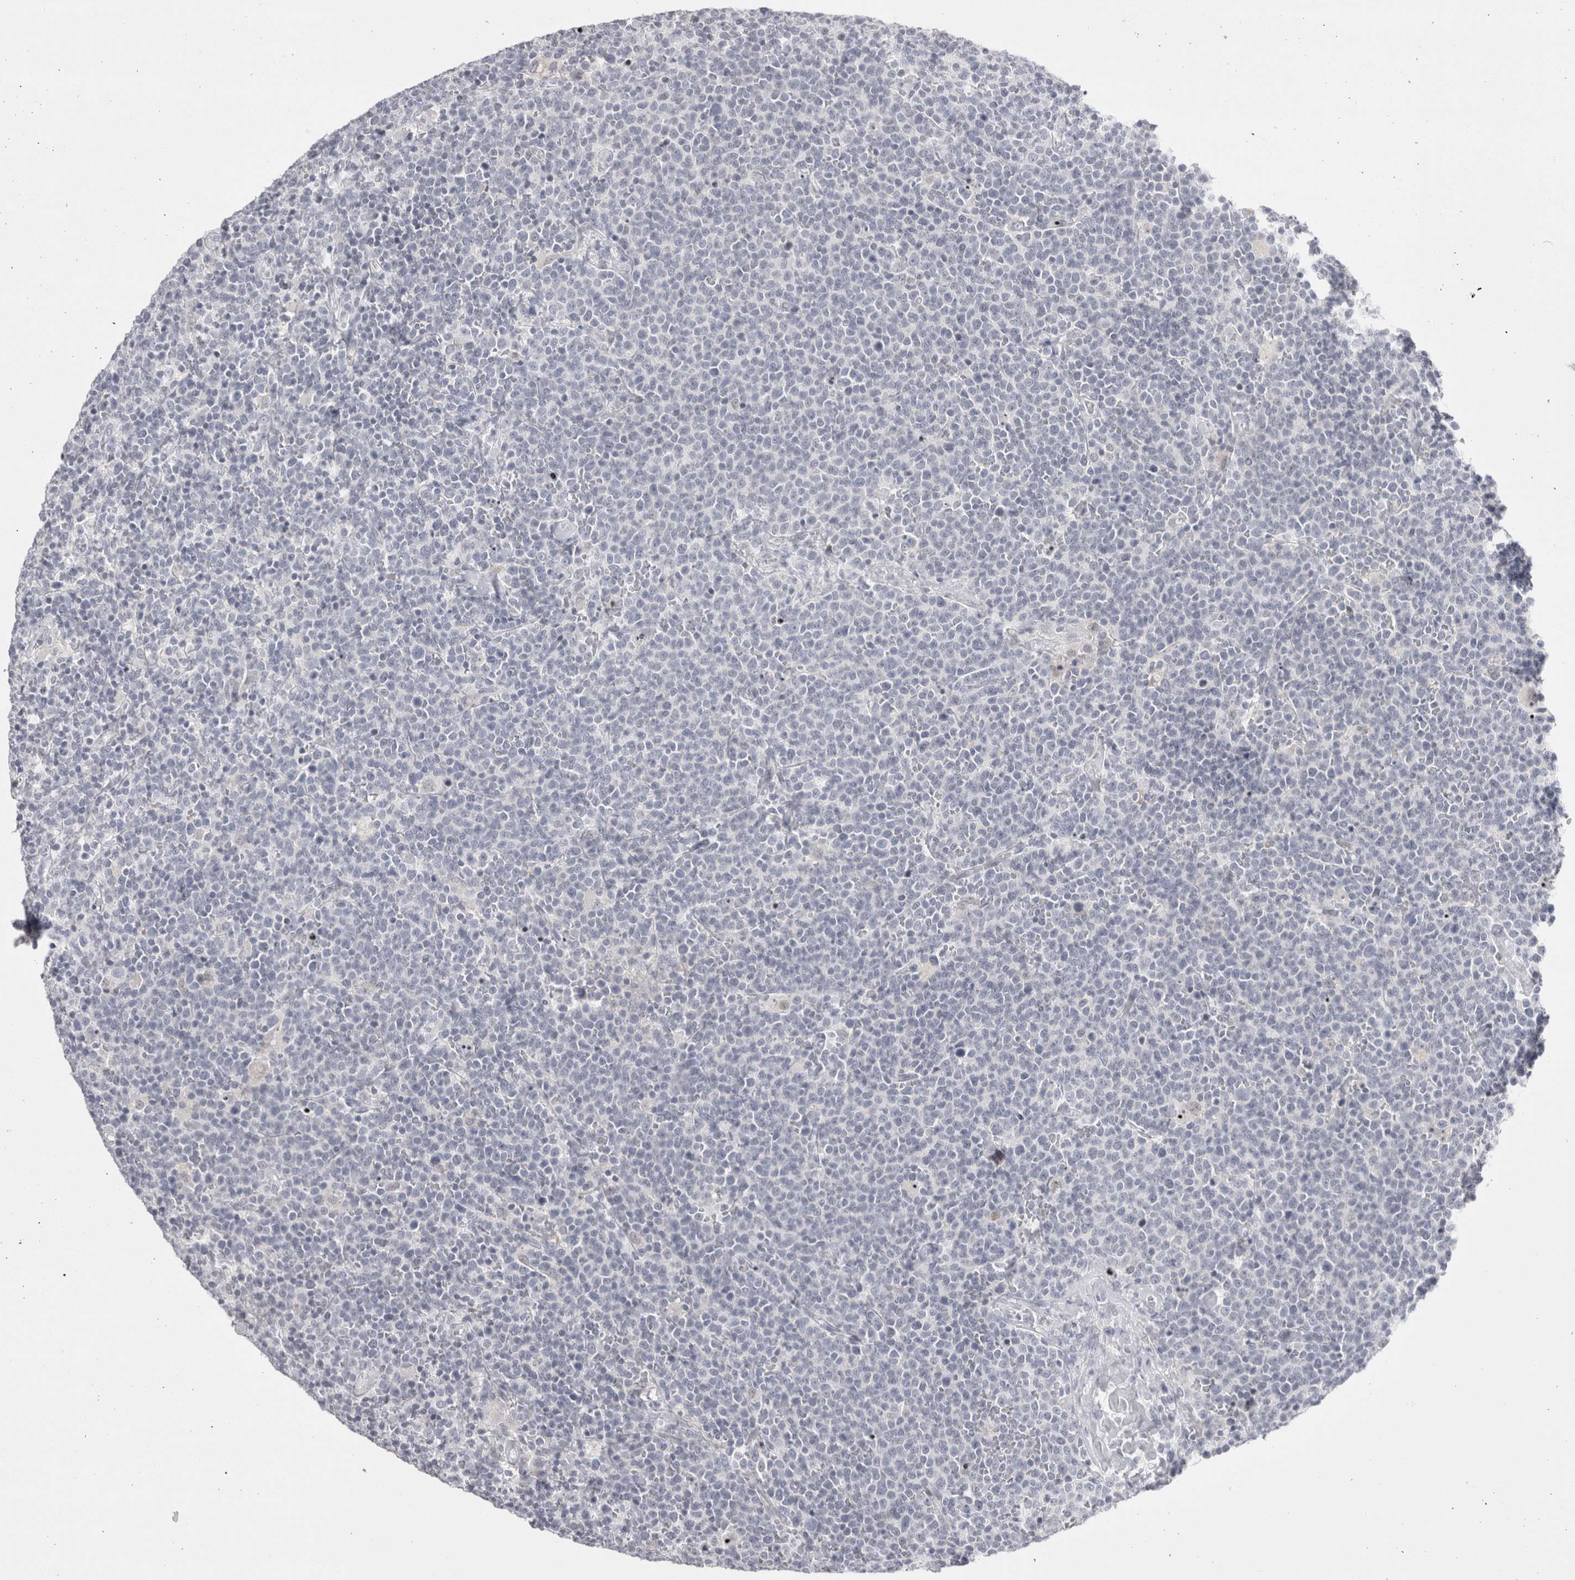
{"staining": {"intensity": "negative", "quantity": "none", "location": "none"}, "tissue": "lymphoma", "cell_type": "Tumor cells", "image_type": "cancer", "snomed": [{"axis": "morphology", "description": "Malignant lymphoma, non-Hodgkin's type, High grade"}, {"axis": "topography", "description": "Lymph node"}], "caption": "This histopathology image is of malignant lymphoma, non-Hodgkin's type (high-grade) stained with immunohistochemistry to label a protein in brown with the nuclei are counter-stained blue. There is no expression in tumor cells.", "gene": "FNDC8", "patient": {"sex": "male", "age": 61}}